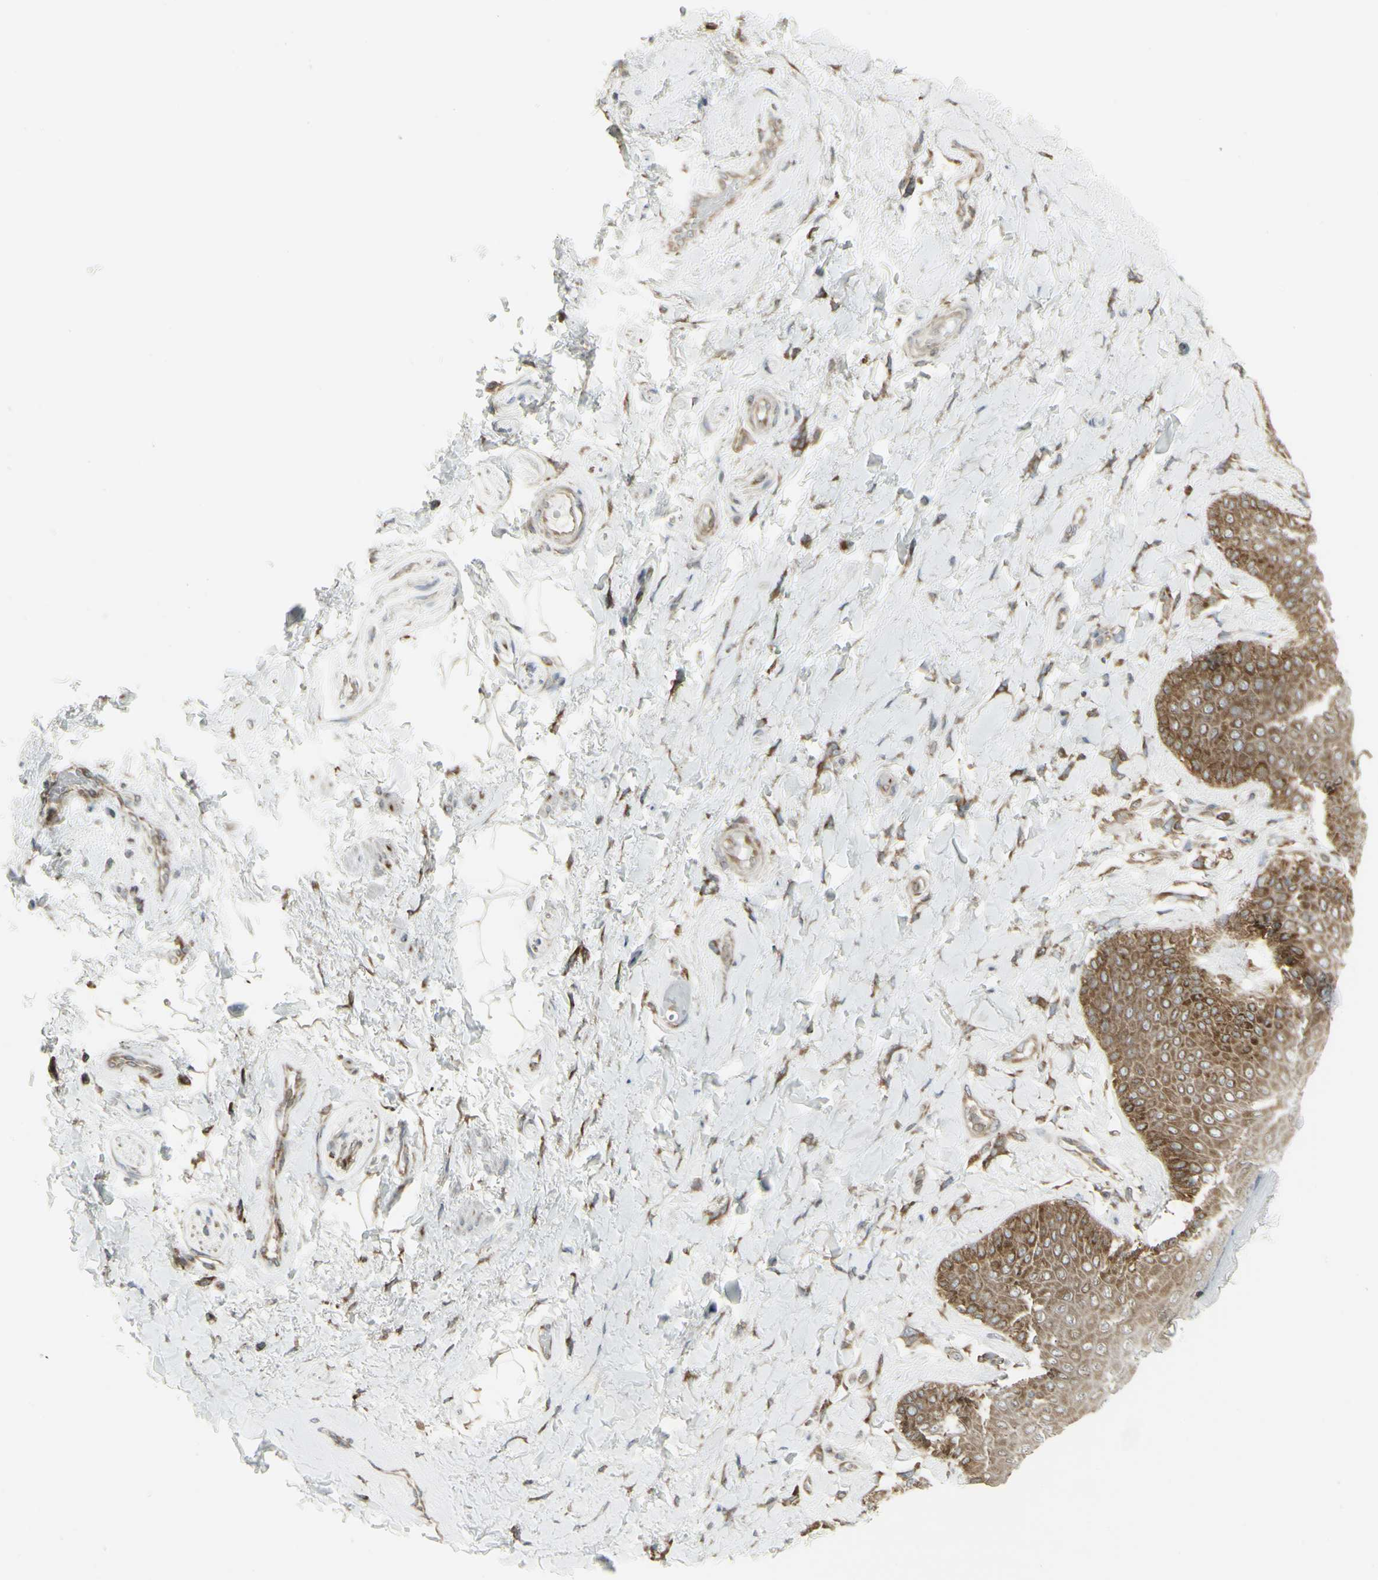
{"staining": {"intensity": "moderate", "quantity": ">75%", "location": "cytoplasmic/membranous"}, "tissue": "skin", "cell_type": "Epidermal cells", "image_type": "normal", "snomed": [{"axis": "morphology", "description": "Normal tissue, NOS"}, {"axis": "topography", "description": "Anal"}], "caption": "Skin stained for a protein (brown) shows moderate cytoplasmic/membranous positive positivity in approximately >75% of epidermal cells.", "gene": "FKBP3", "patient": {"sex": "male", "age": 69}}